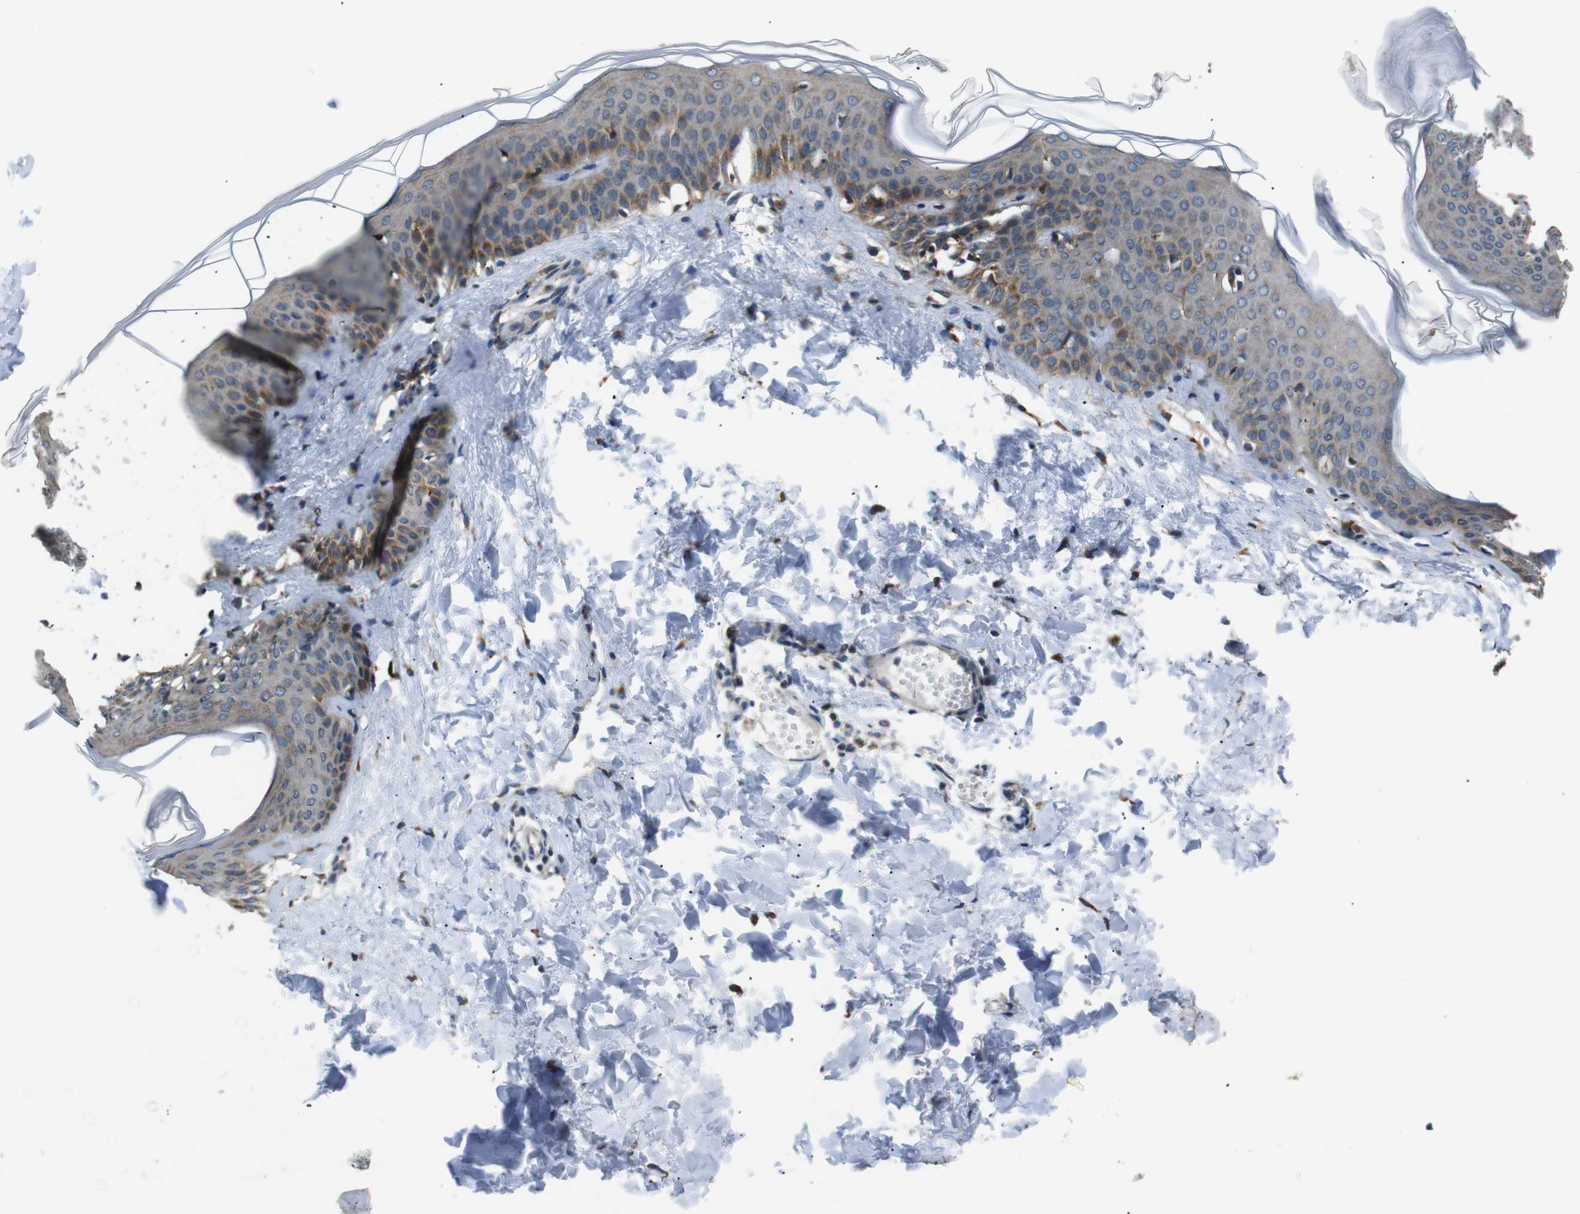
{"staining": {"intensity": "moderate", "quantity": ">75%", "location": "cytoplasmic/membranous"}, "tissue": "skin", "cell_type": "Fibroblasts", "image_type": "normal", "snomed": [{"axis": "morphology", "description": "Normal tissue, NOS"}, {"axis": "topography", "description": "Skin"}], "caption": "Skin stained with DAB IHC shows medium levels of moderate cytoplasmic/membranous expression in approximately >75% of fibroblasts.", "gene": "TMED2", "patient": {"sex": "female", "age": 17}}